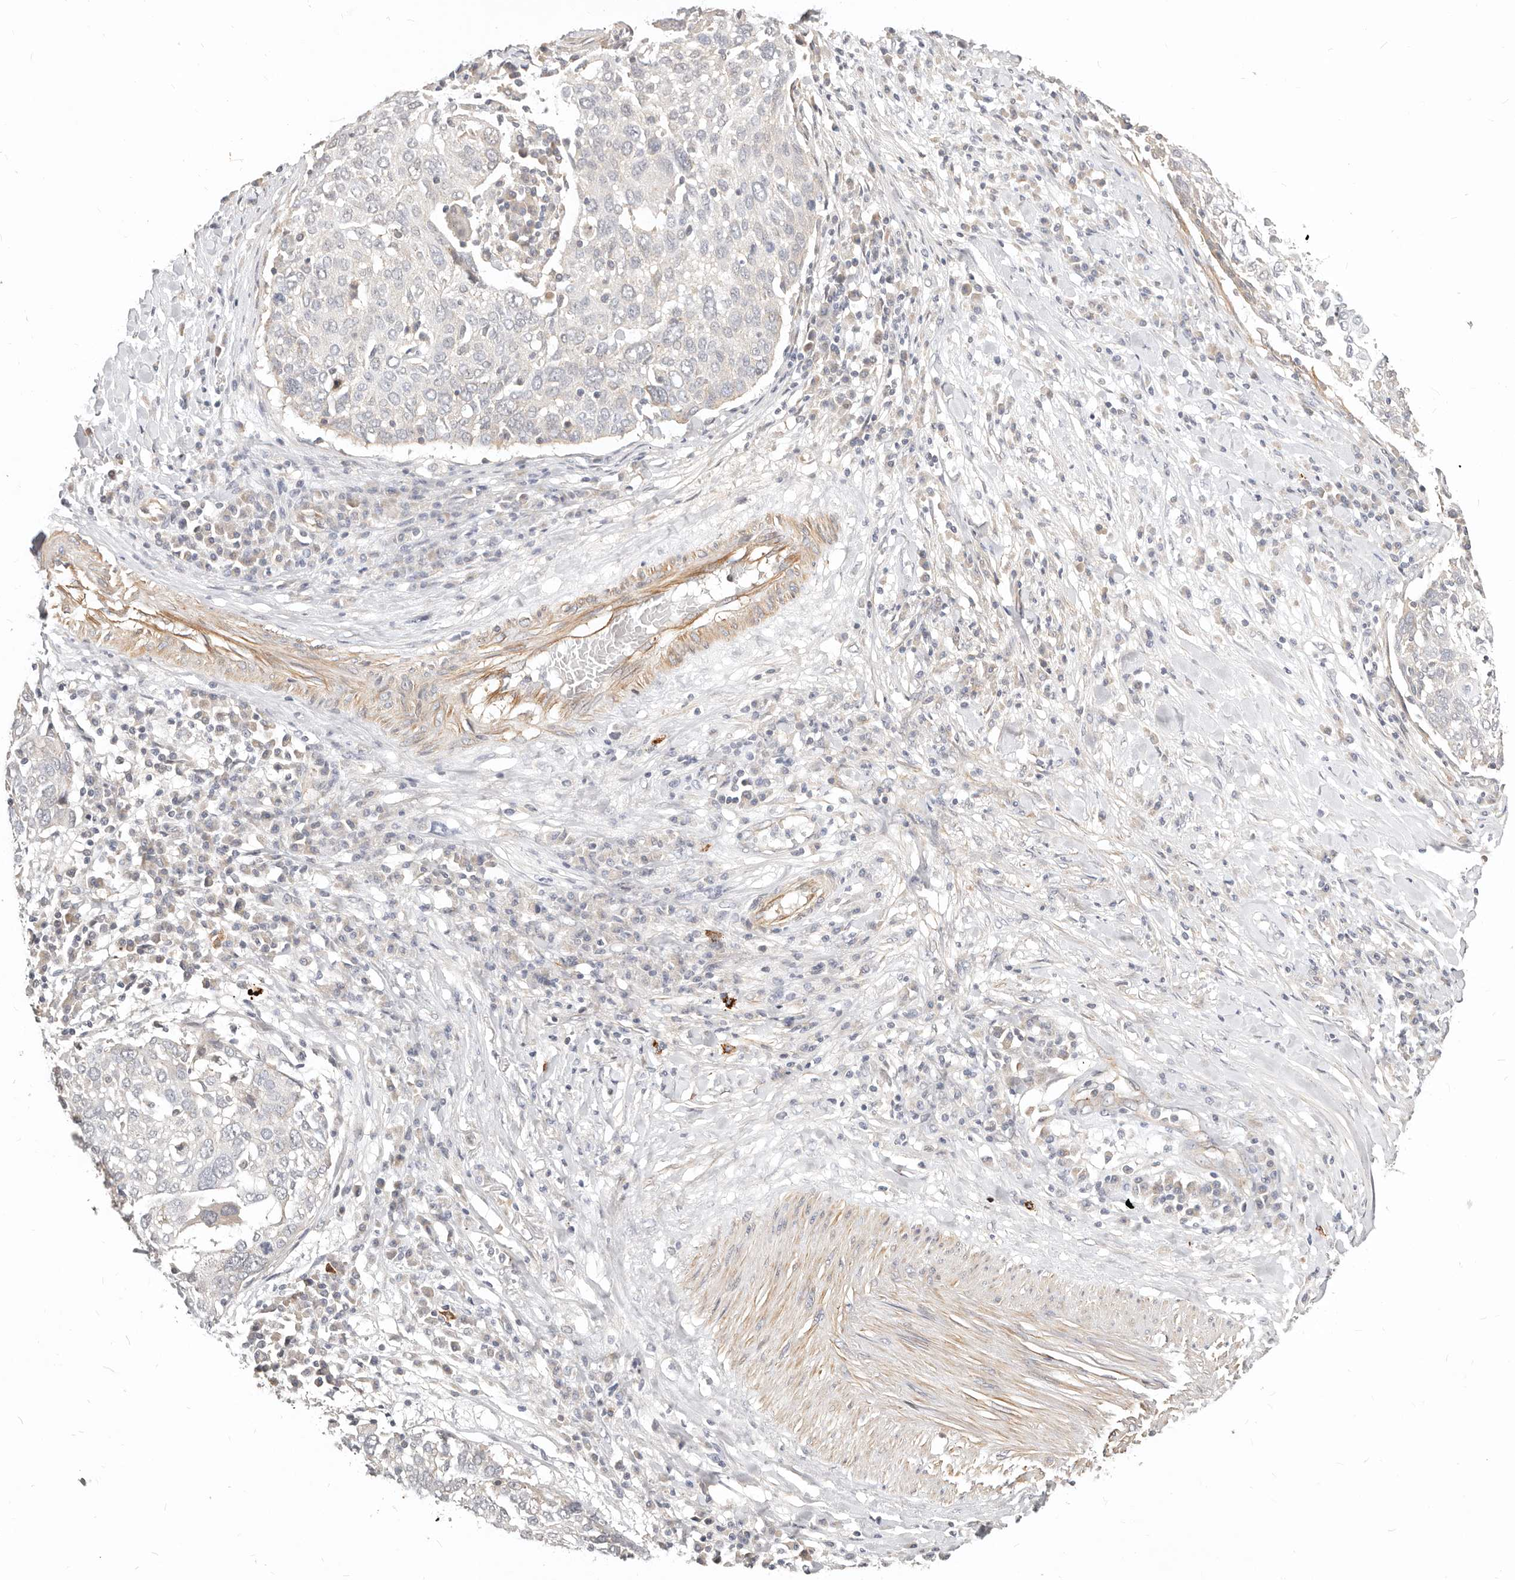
{"staining": {"intensity": "negative", "quantity": "none", "location": "none"}, "tissue": "lung cancer", "cell_type": "Tumor cells", "image_type": "cancer", "snomed": [{"axis": "morphology", "description": "Squamous cell carcinoma, NOS"}, {"axis": "topography", "description": "Lung"}], "caption": "Lung cancer stained for a protein using immunohistochemistry displays no expression tumor cells.", "gene": "ZRANB1", "patient": {"sex": "male", "age": 65}}